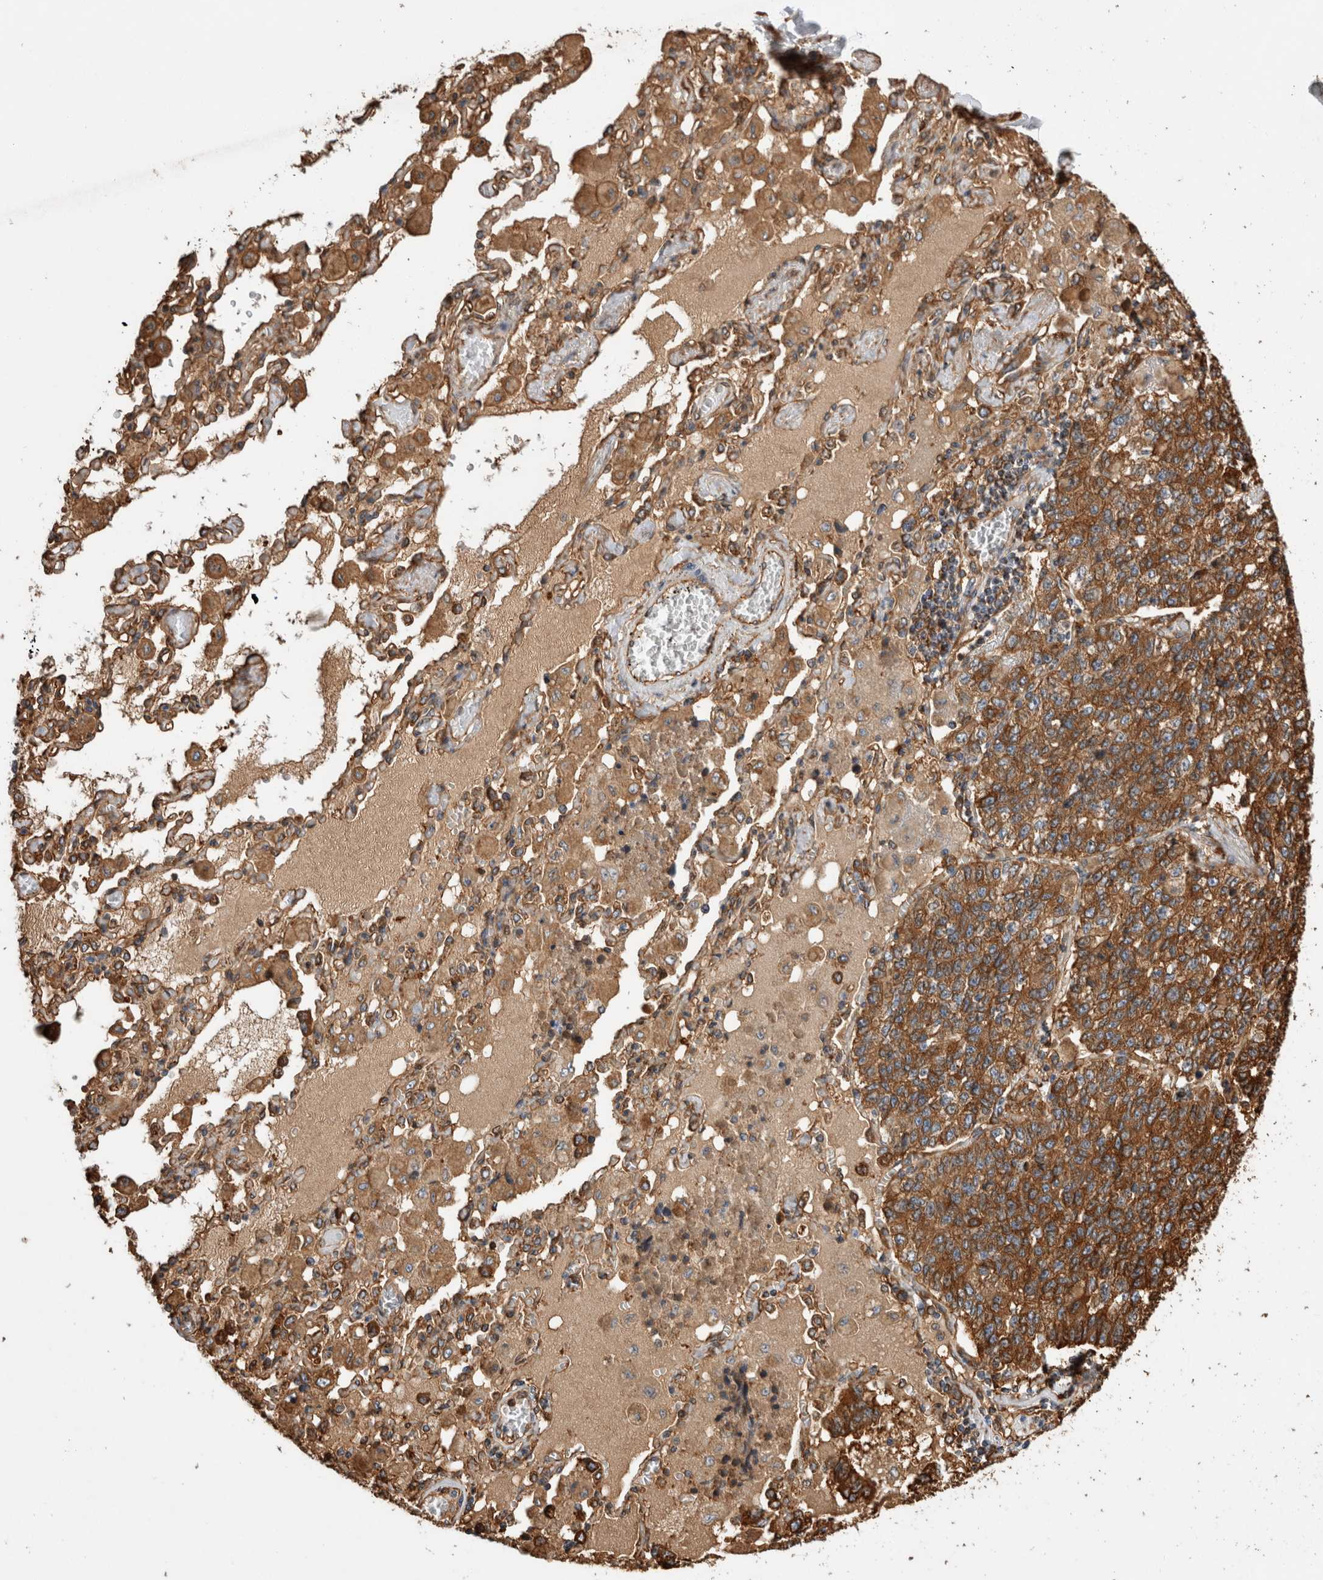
{"staining": {"intensity": "strong", "quantity": ">75%", "location": "cytoplasmic/membranous"}, "tissue": "lung cancer", "cell_type": "Tumor cells", "image_type": "cancer", "snomed": [{"axis": "morphology", "description": "Adenocarcinoma, NOS"}, {"axis": "topography", "description": "Lung"}], "caption": "Approximately >75% of tumor cells in human lung adenocarcinoma demonstrate strong cytoplasmic/membranous protein expression as visualized by brown immunohistochemical staining.", "gene": "ZNF397", "patient": {"sex": "male", "age": 49}}